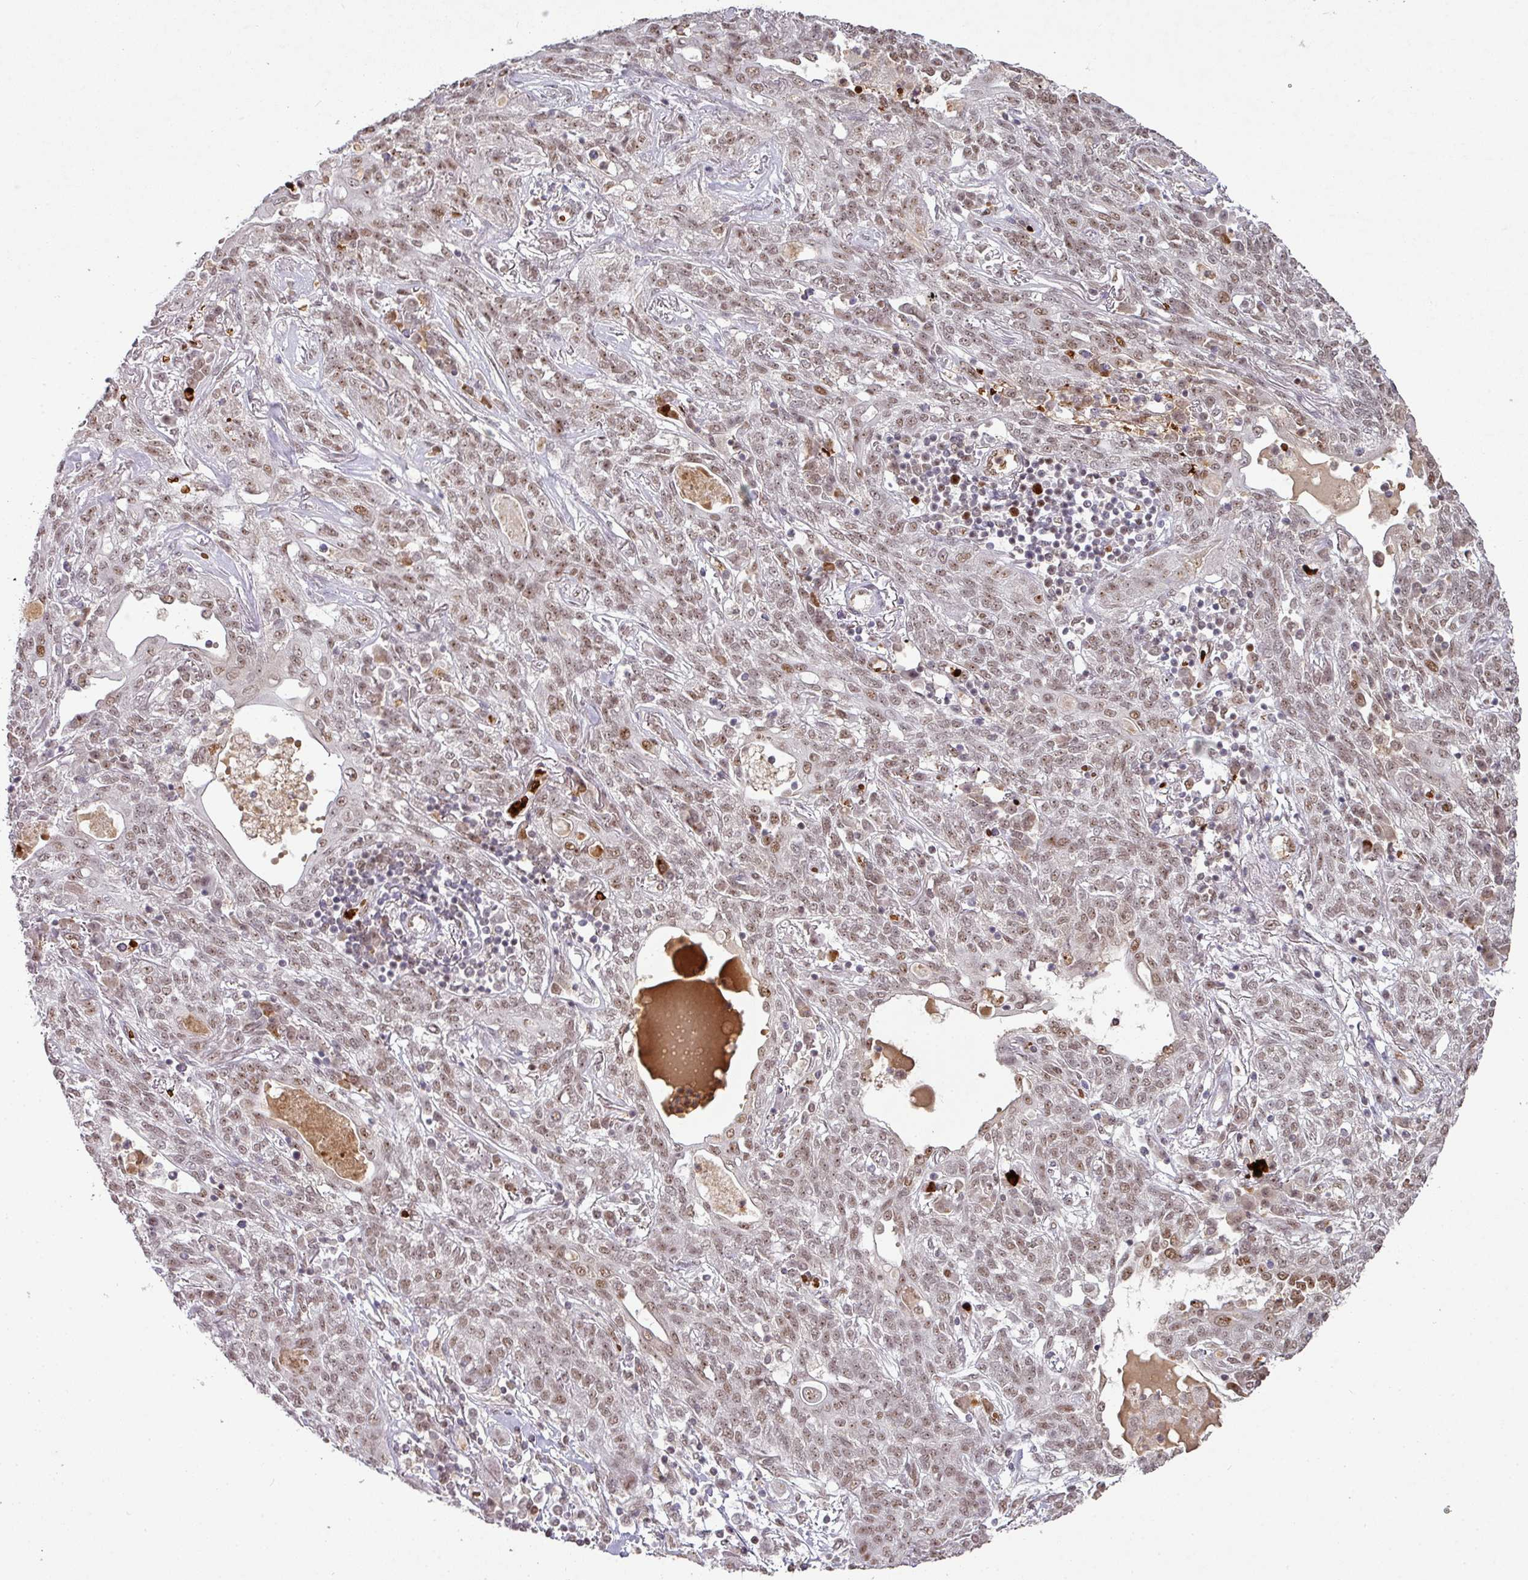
{"staining": {"intensity": "weak", "quantity": ">75%", "location": "nuclear"}, "tissue": "lung cancer", "cell_type": "Tumor cells", "image_type": "cancer", "snomed": [{"axis": "morphology", "description": "Squamous cell carcinoma, NOS"}, {"axis": "topography", "description": "Lung"}], "caption": "Tumor cells demonstrate low levels of weak nuclear positivity in about >75% of cells in human squamous cell carcinoma (lung). The staining is performed using DAB (3,3'-diaminobenzidine) brown chromogen to label protein expression. The nuclei are counter-stained blue using hematoxylin.", "gene": "NEIL1", "patient": {"sex": "female", "age": 70}}